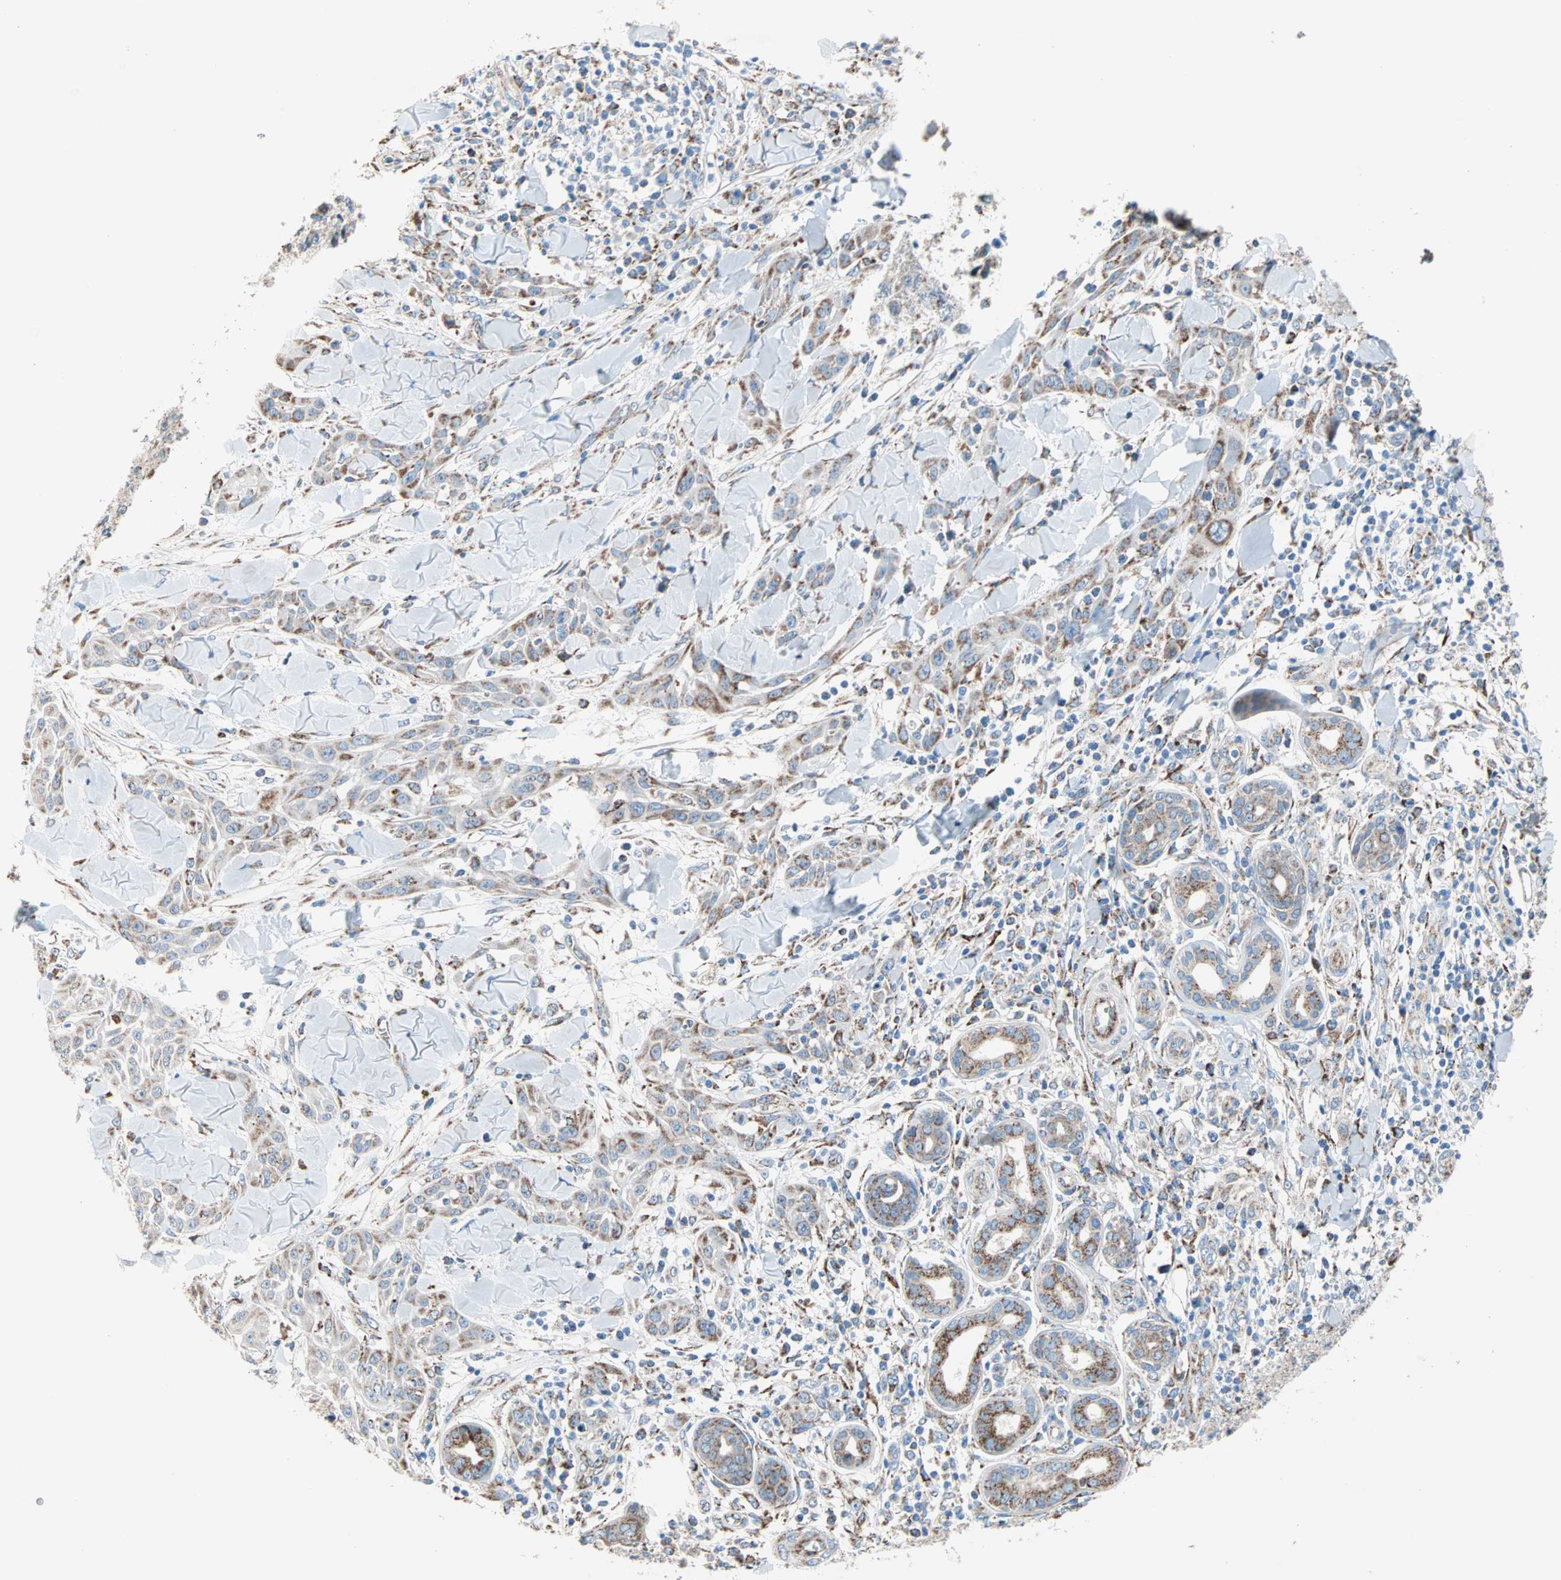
{"staining": {"intensity": "moderate", "quantity": ">75%", "location": "cytoplasmic/membranous"}, "tissue": "skin cancer", "cell_type": "Tumor cells", "image_type": "cancer", "snomed": [{"axis": "morphology", "description": "Squamous cell carcinoma, NOS"}, {"axis": "topography", "description": "Skin"}], "caption": "Protein staining of skin squamous cell carcinoma tissue displays moderate cytoplasmic/membranous positivity in about >75% of tumor cells.", "gene": "TST", "patient": {"sex": "male", "age": 24}}